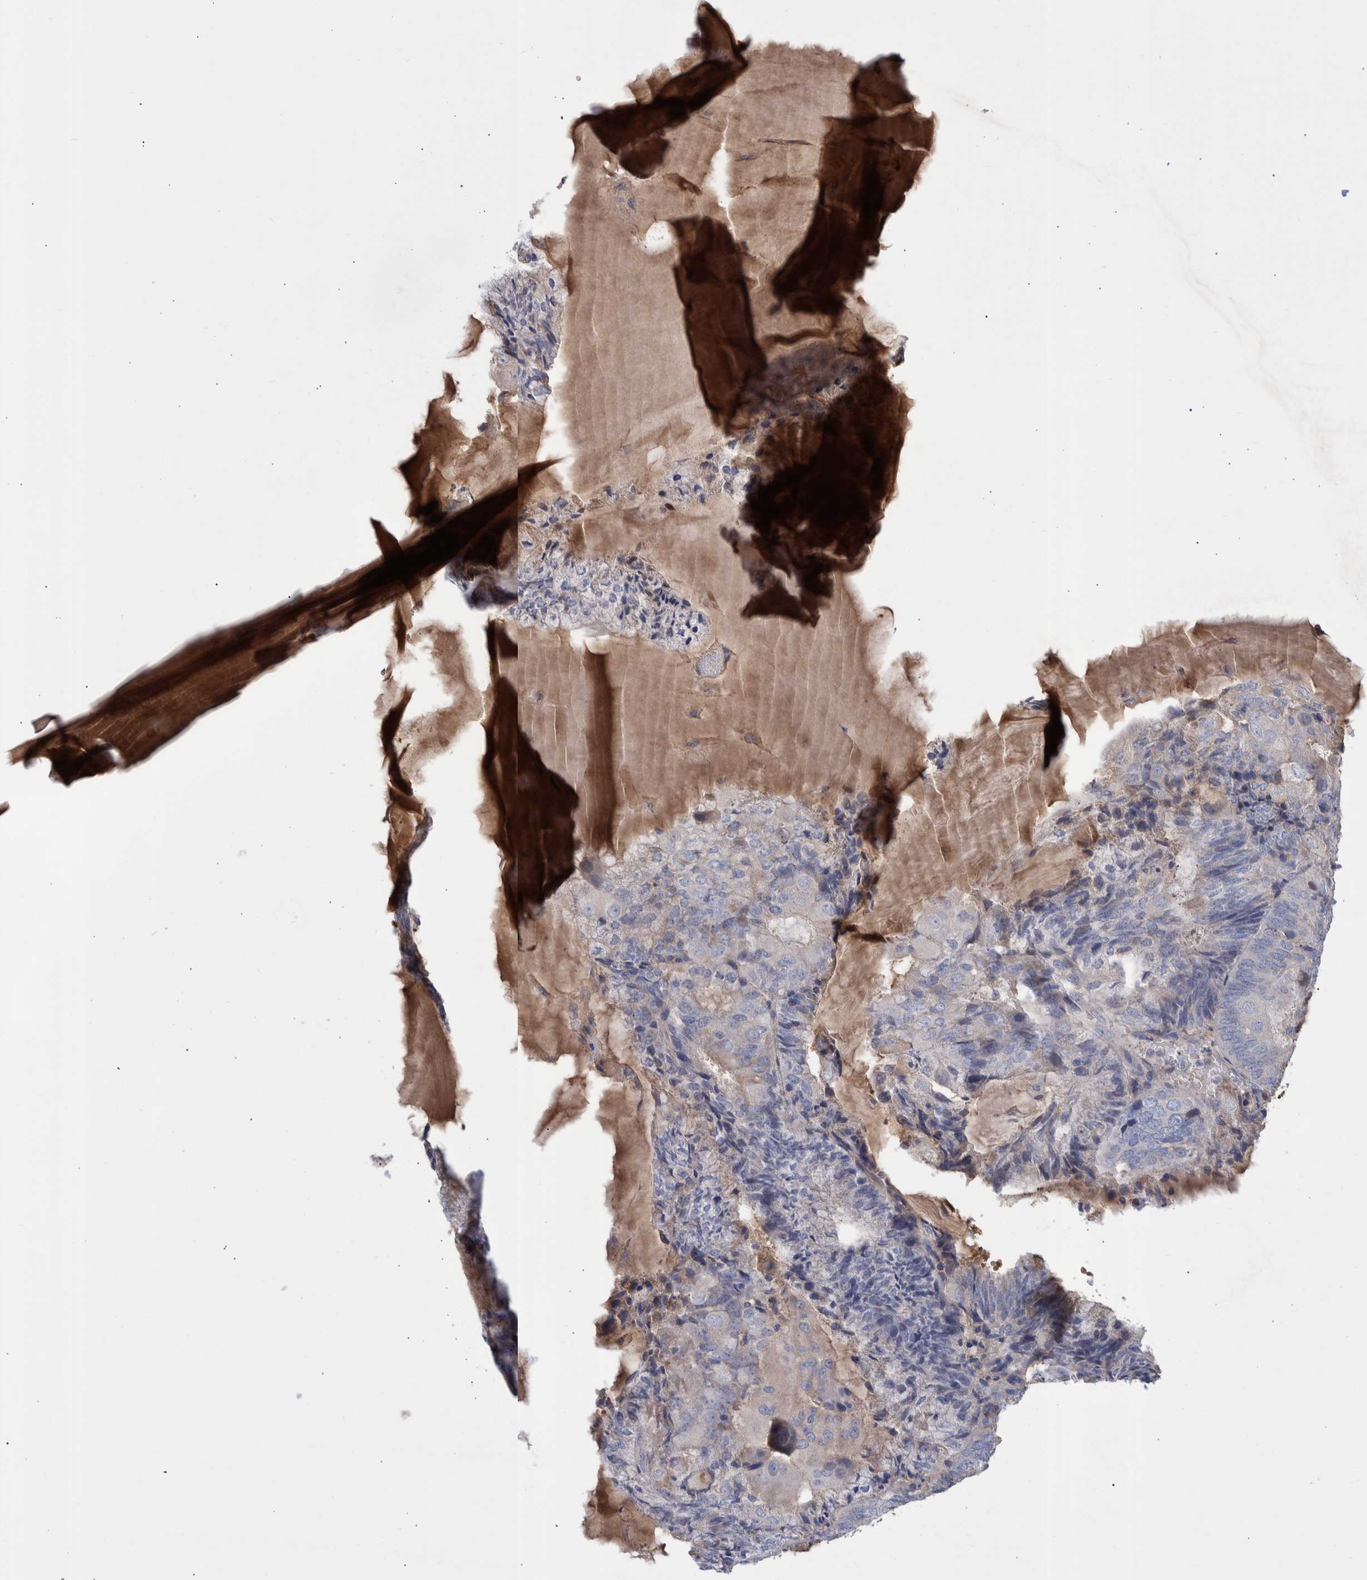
{"staining": {"intensity": "negative", "quantity": "none", "location": "none"}, "tissue": "endometrial cancer", "cell_type": "Tumor cells", "image_type": "cancer", "snomed": [{"axis": "morphology", "description": "Adenocarcinoma, NOS"}, {"axis": "topography", "description": "Endometrium"}], "caption": "Immunohistochemical staining of endometrial cancer (adenocarcinoma) exhibits no significant staining in tumor cells. The staining was performed using DAB to visualize the protein expression in brown, while the nuclei were stained in blue with hematoxylin (Magnification: 20x).", "gene": "DLL4", "patient": {"sex": "female", "age": 81}}